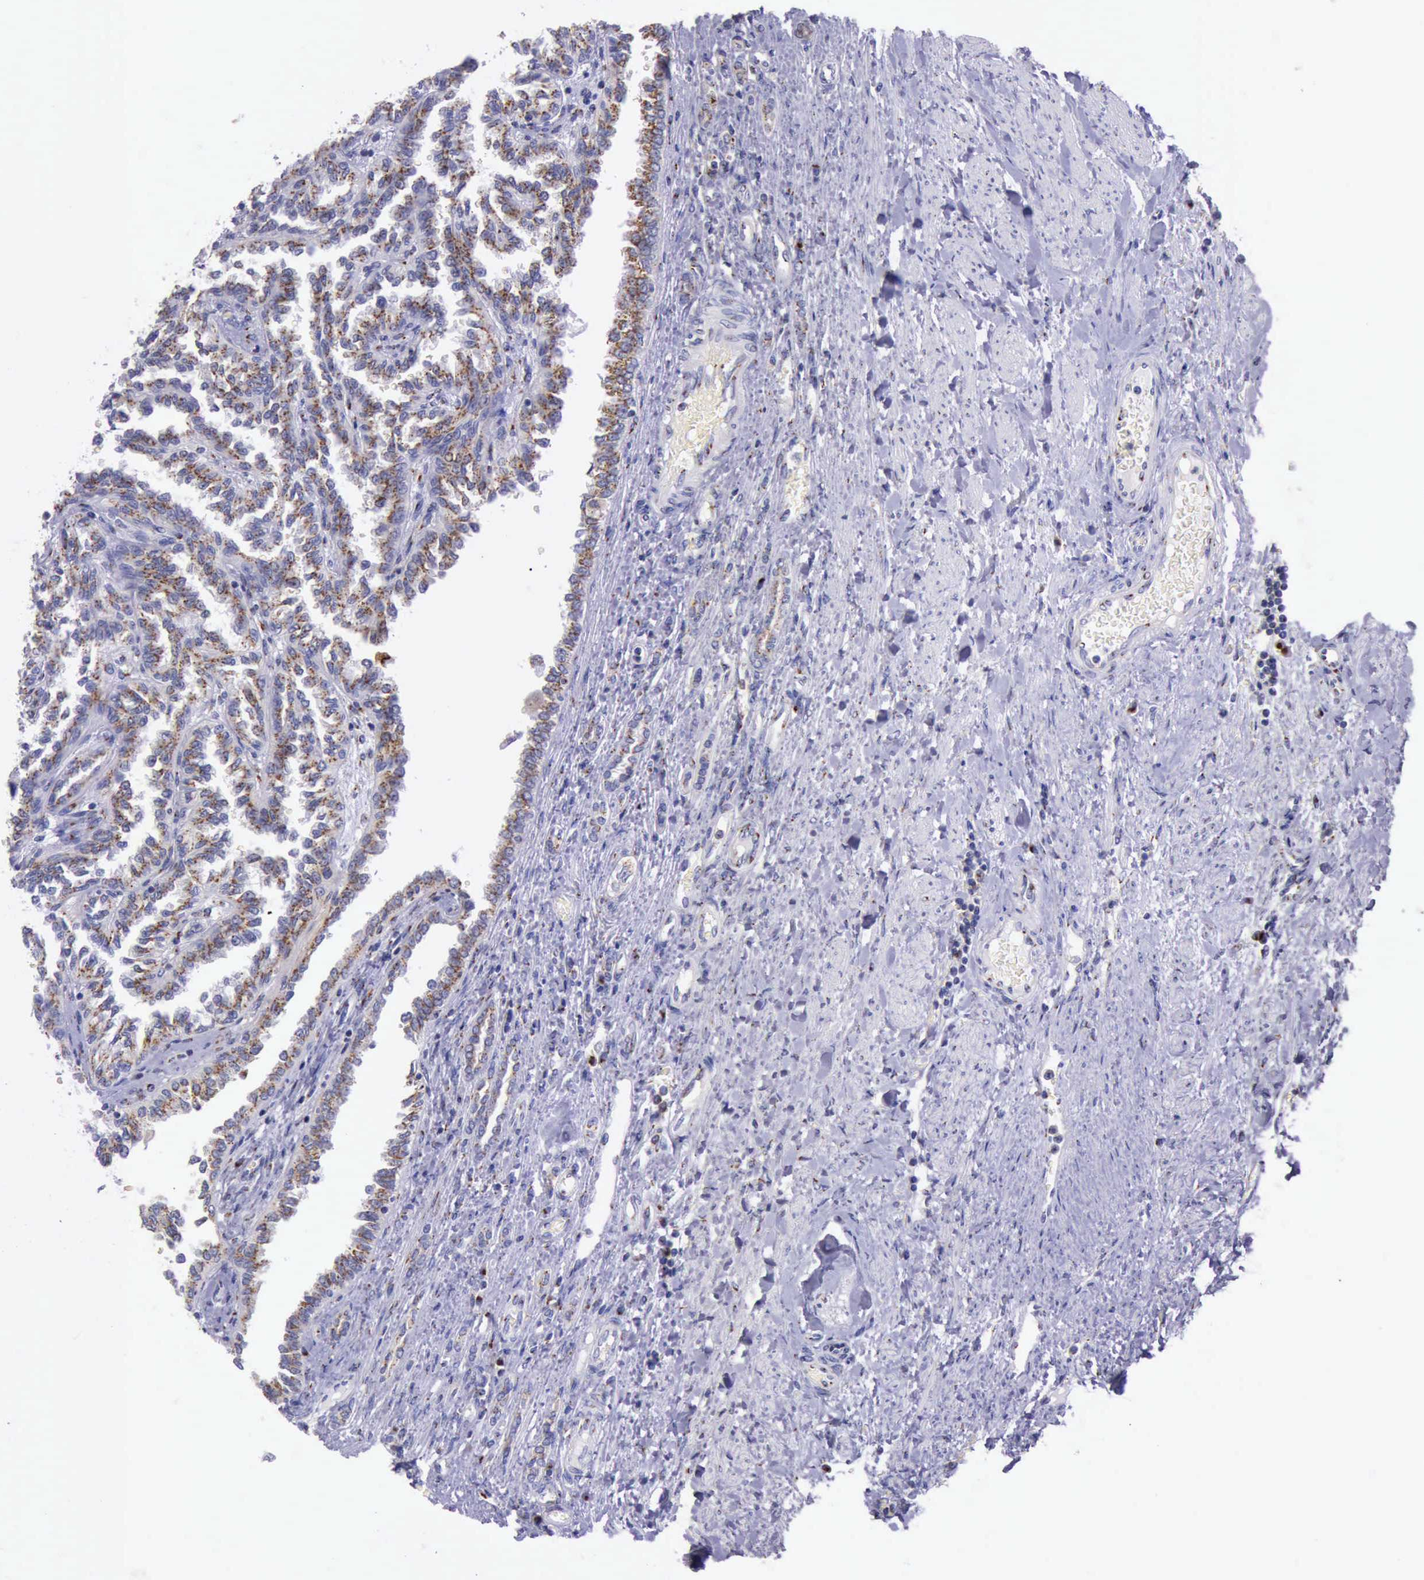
{"staining": {"intensity": "strong", "quantity": "25%-75%", "location": "cytoplasmic/membranous"}, "tissue": "renal cancer", "cell_type": "Tumor cells", "image_type": "cancer", "snomed": [{"axis": "morphology", "description": "Inflammation, NOS"}, {"axis": "morphology", "description": "Adenocarcinoma, NOS"}, {"axis": "topography", "description": "Kidney"}], "caption": "DAB (3,3'-diaminobenzidine) immunohistochemical staining of human adenocarcinoma (renal) displays strong cytoplasmic/membranous protein expression in about 25%-75% of tumor cells.", "gene": "GOLGA5", "patient": {"sex": "male", "age": 68}}